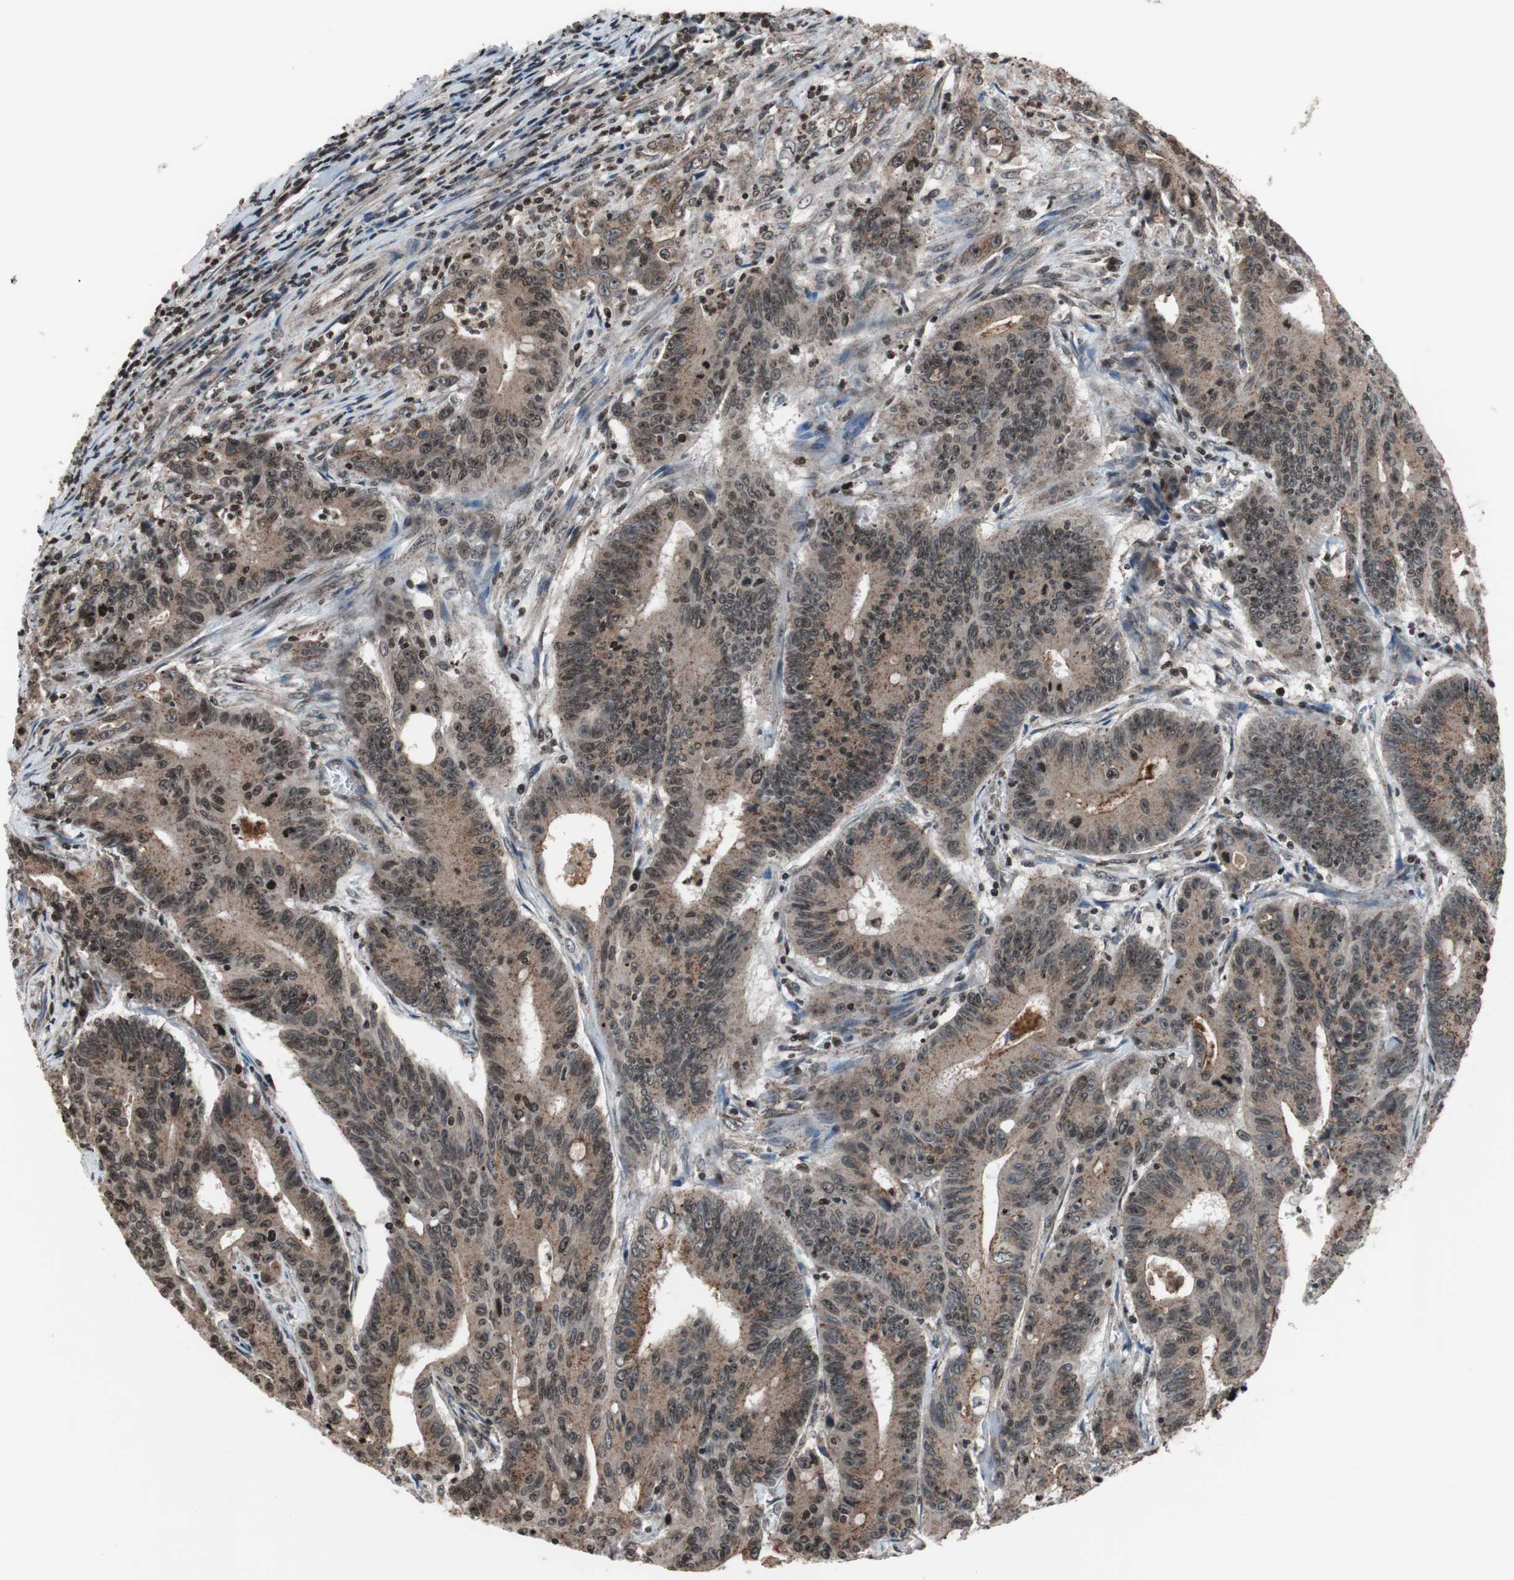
{"staining": {"intensity": "weak", "quantity": ">75%", "location": "cytoplasmic/membranous,nuclear"}, "tissue": "colorectal cancer", "cell_type": "Tumor cells", "image_type": "cancer", "snomed": [{"axis": "morphology", "description": "Adenocarcinoma, NOS"}, {"axis": "topography", "description": "Colon"}], "caption": "Adenocarcinoma (colorectal) tissue displays weak cytoplasmic/membranous and nuclear positivity in approximately >75% of tumor cells", "gene": "RFC1", "patient": {"sex": "male", "age": 45}}